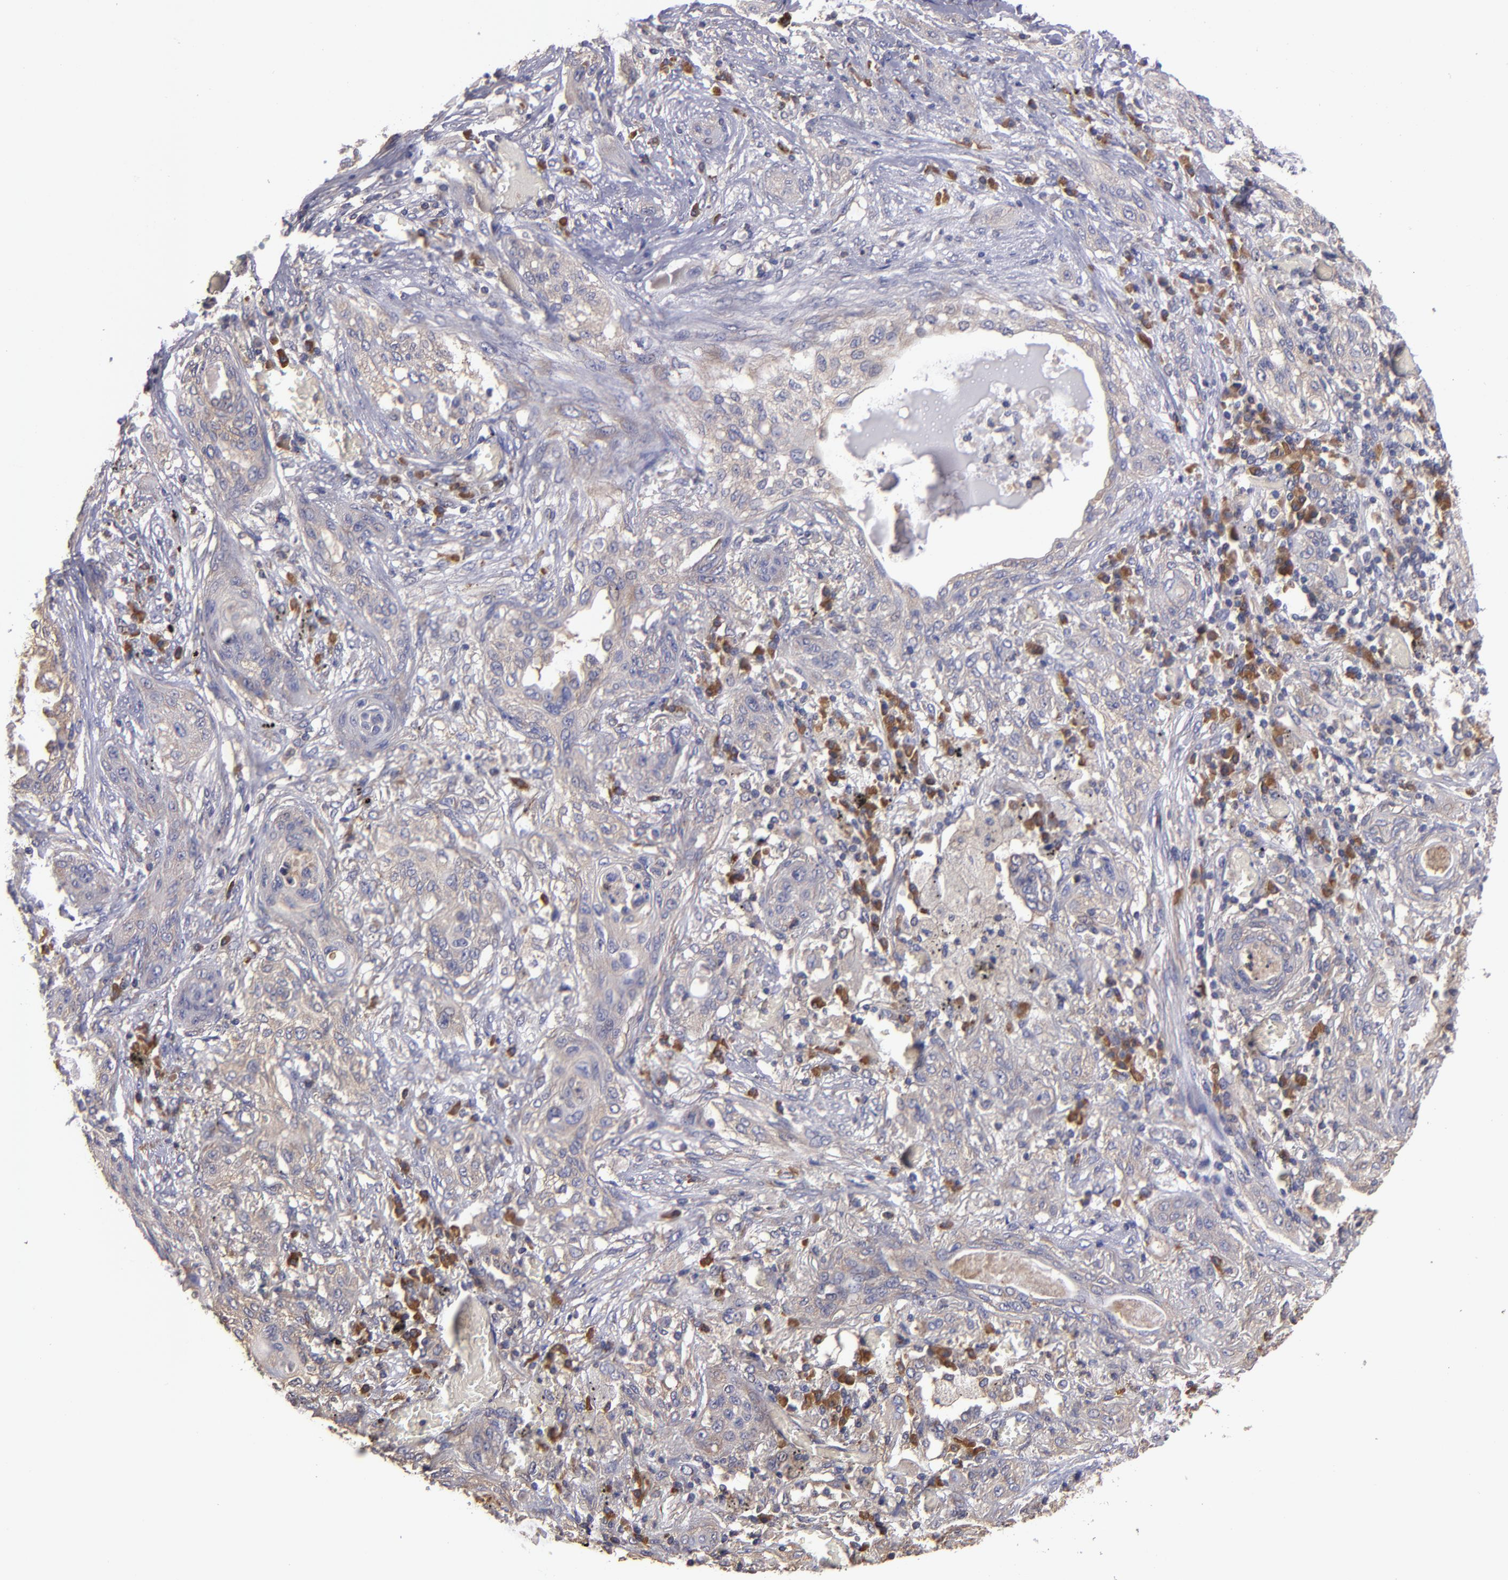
{"staining": {"intensity": "weak", "quantity": "25%-75%", "location": "cytoplasmic/membranous"}, "tissue": "lung cancer", "cell_type": "Tumor cells", "image_type": "cancer", "snomed": [{"axis": "morphology", "description": "Squamous cell carcinoma, NOS"}, {"axis": "topography", "description": "Lung"}], "caption": "Human lung cancer (squamous cell carcinoma) stained for a protein (brown) reveals weak cytoplasmic/membranous positive positivity in about 25%-75% of tumor cells.", "gene": "CARS1", "patient": {"sex": "female", "age": 47}}